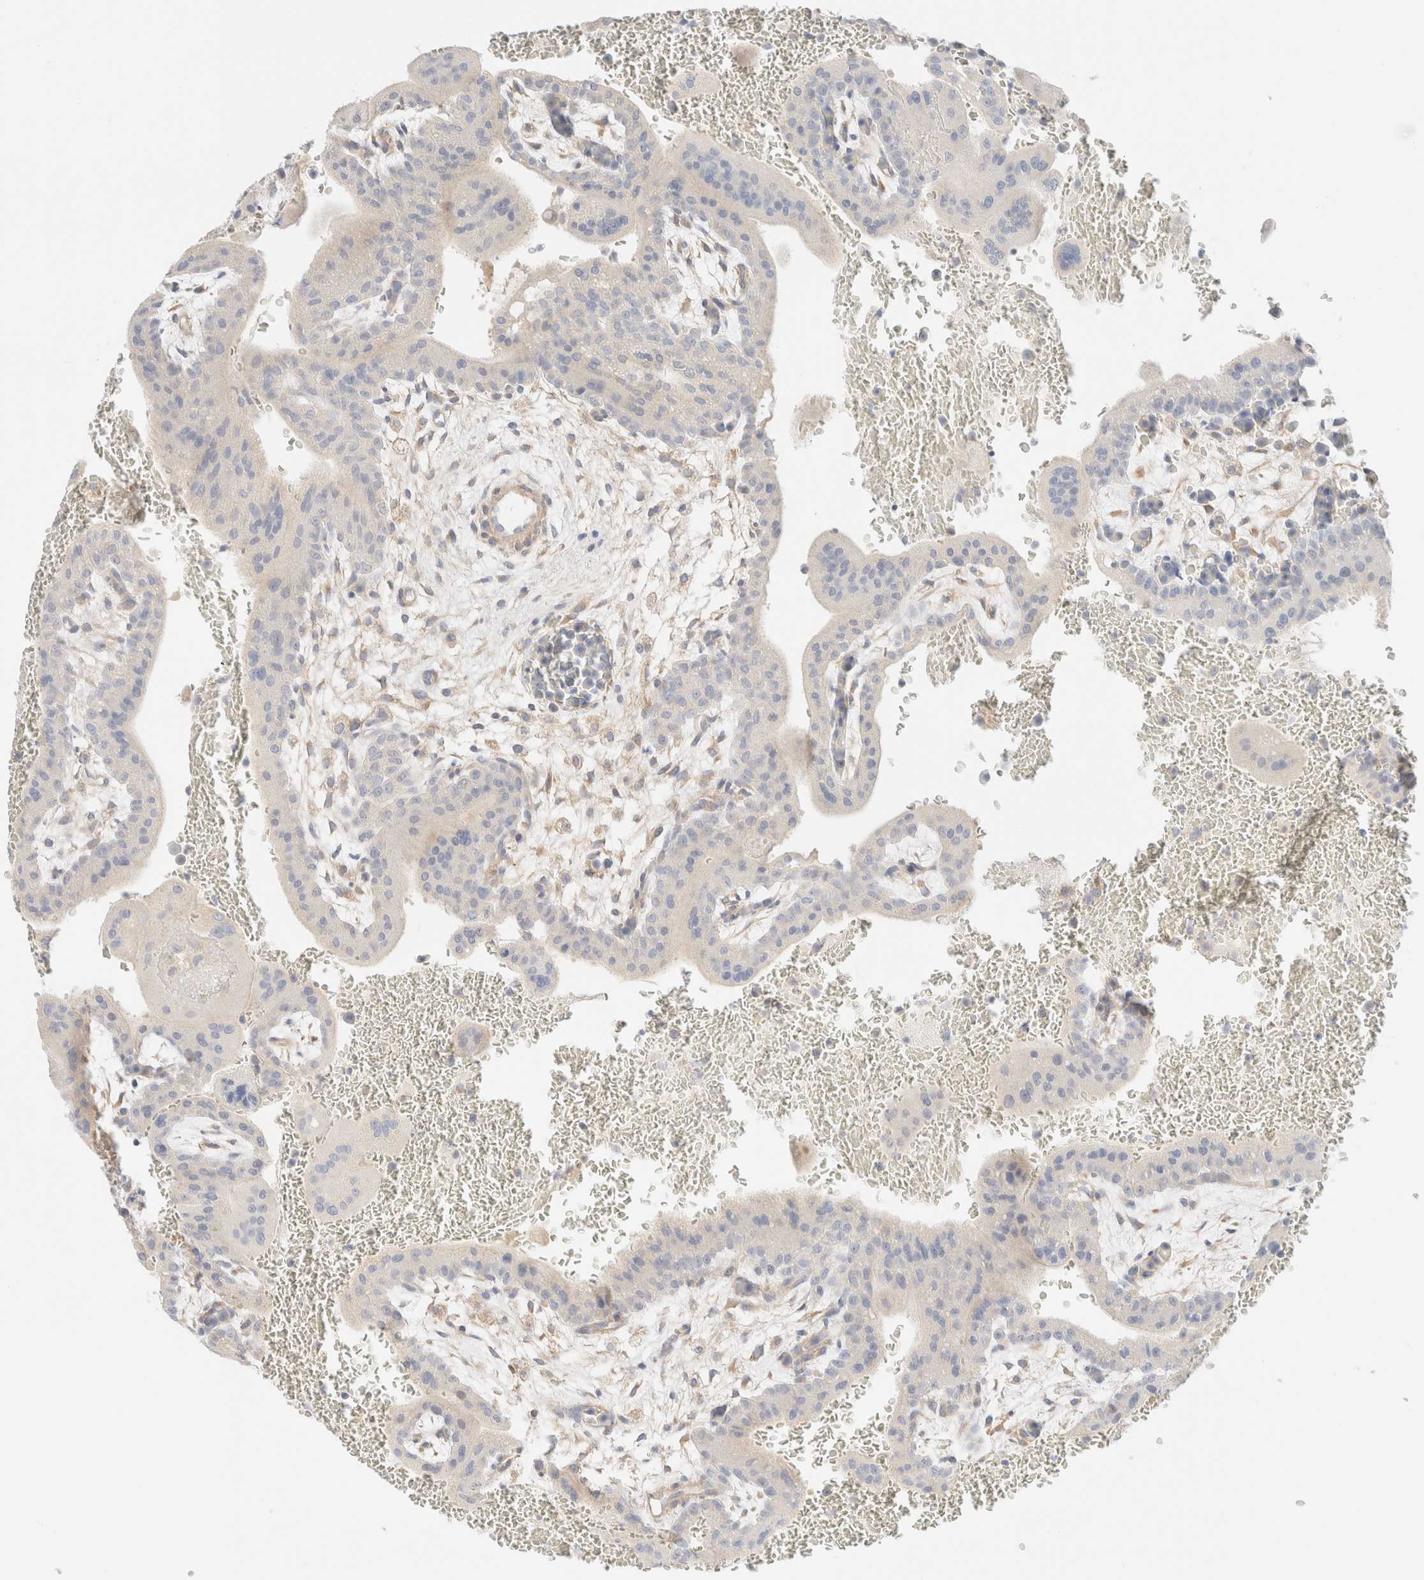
{"staining": {"intensity": "negative", "quantity": "none", "location": "none"}, "tissue": "placenta", "cell_type": "Trophoblastic cells", "image_type": "normal", "snomed": [{"axis": "morphology", "description": "Normal tissue, NOS"}, {"axis": "topography", "description": "Placenta"}], "caption": "Protein analysis of unremarkable placenta demonstrates no significant staining in trophoblastic cells. (DAB IHC visualized using brightfield microscopy, high magnification).", "gene": "SARM1", "patient": {"sex": "female", "age": 35}}